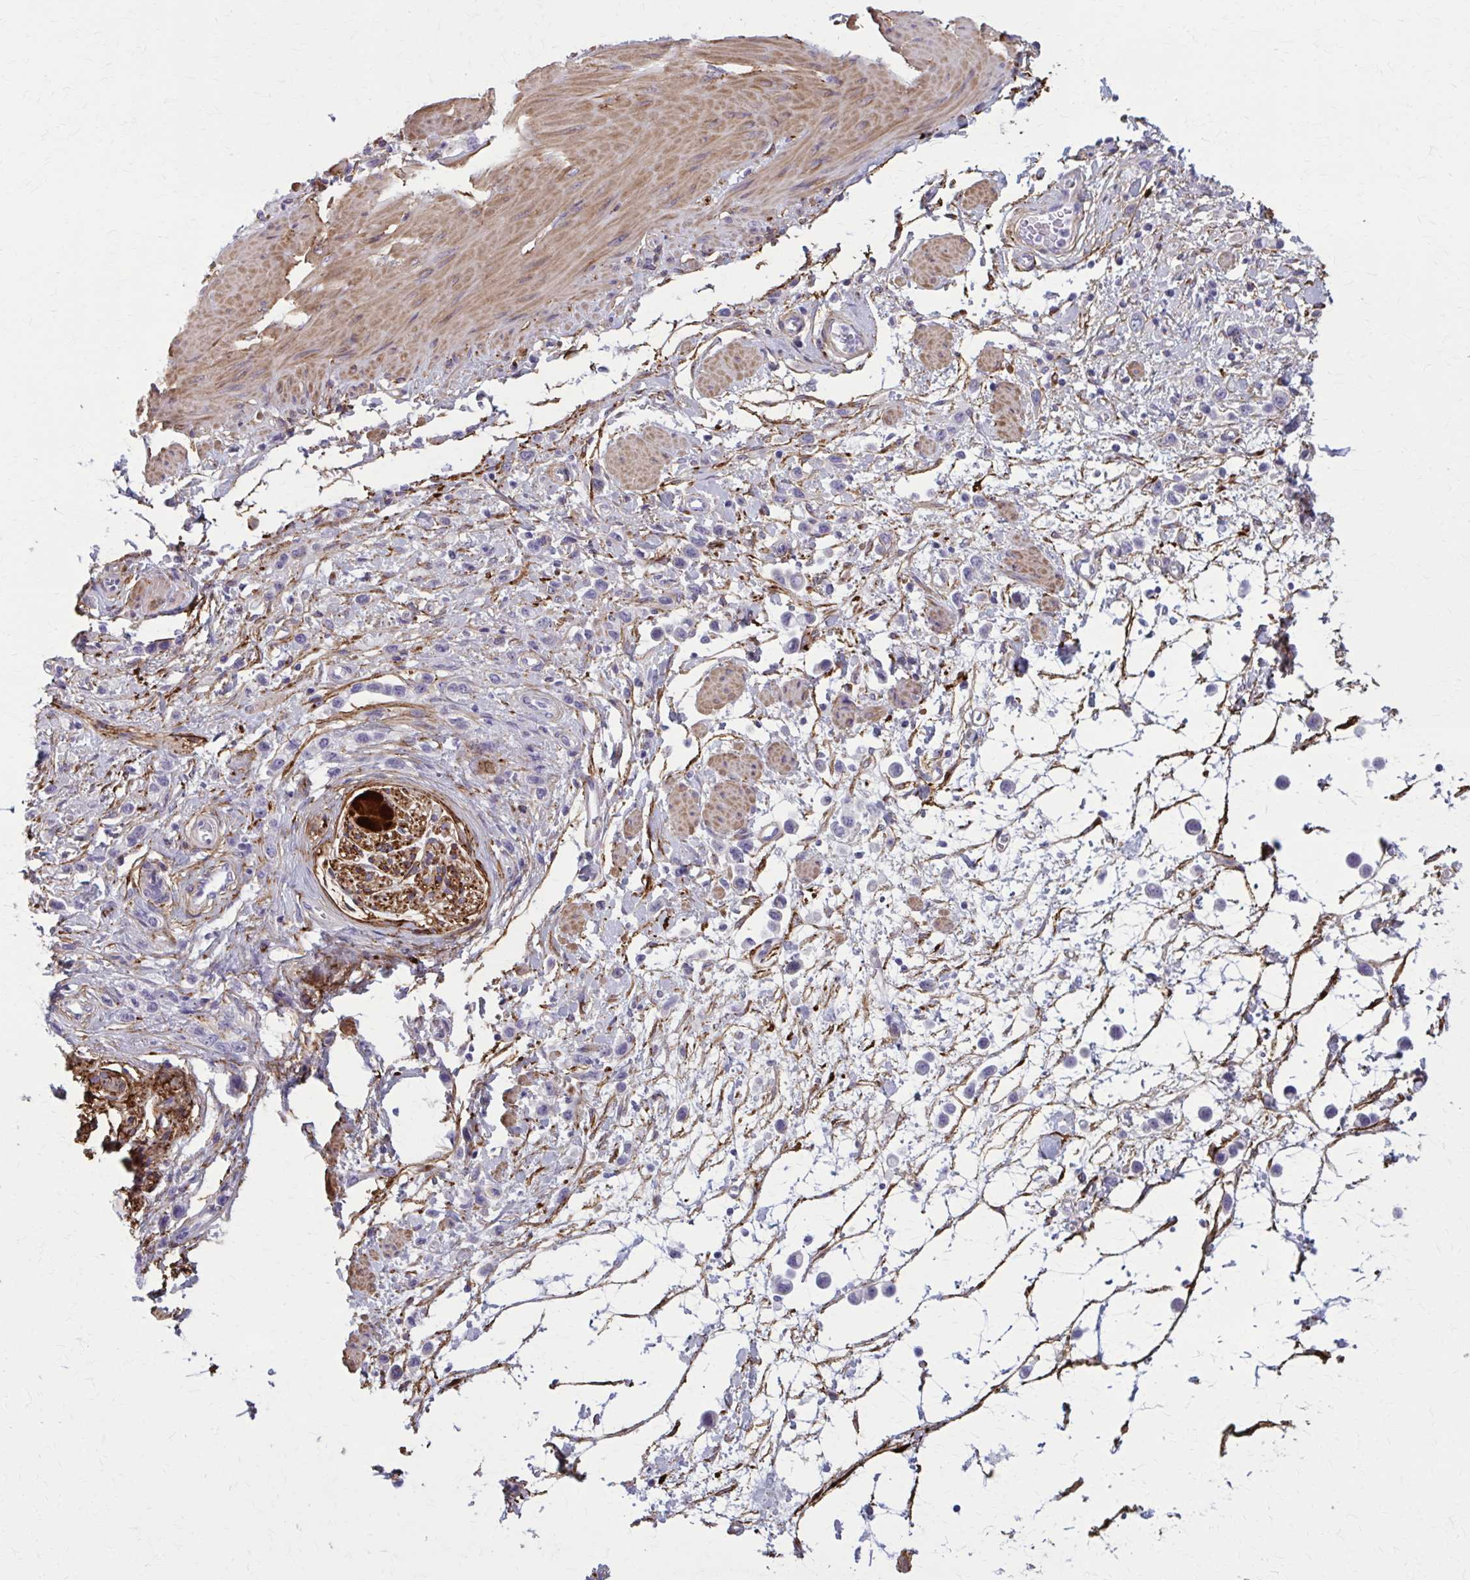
{"staining": {"intensity": "negative", "quantity": "none", "location": "none"}, "tissue": "stomach cancer", "cell_type": "Tumor cells", "image_type": "cancer", "snomed": [{"axis": "morphology", "description": "Adenocarcinoma, NOS"}, {"axis": "topography", "description": "Stomach"}], "caption": "Adenocarcinoma (stomach) was stained to show a protein in brown. There is no significant staining in tumor cells.", "gene": "AKAP12", "patient": {"sex": "female", "age": 65}}